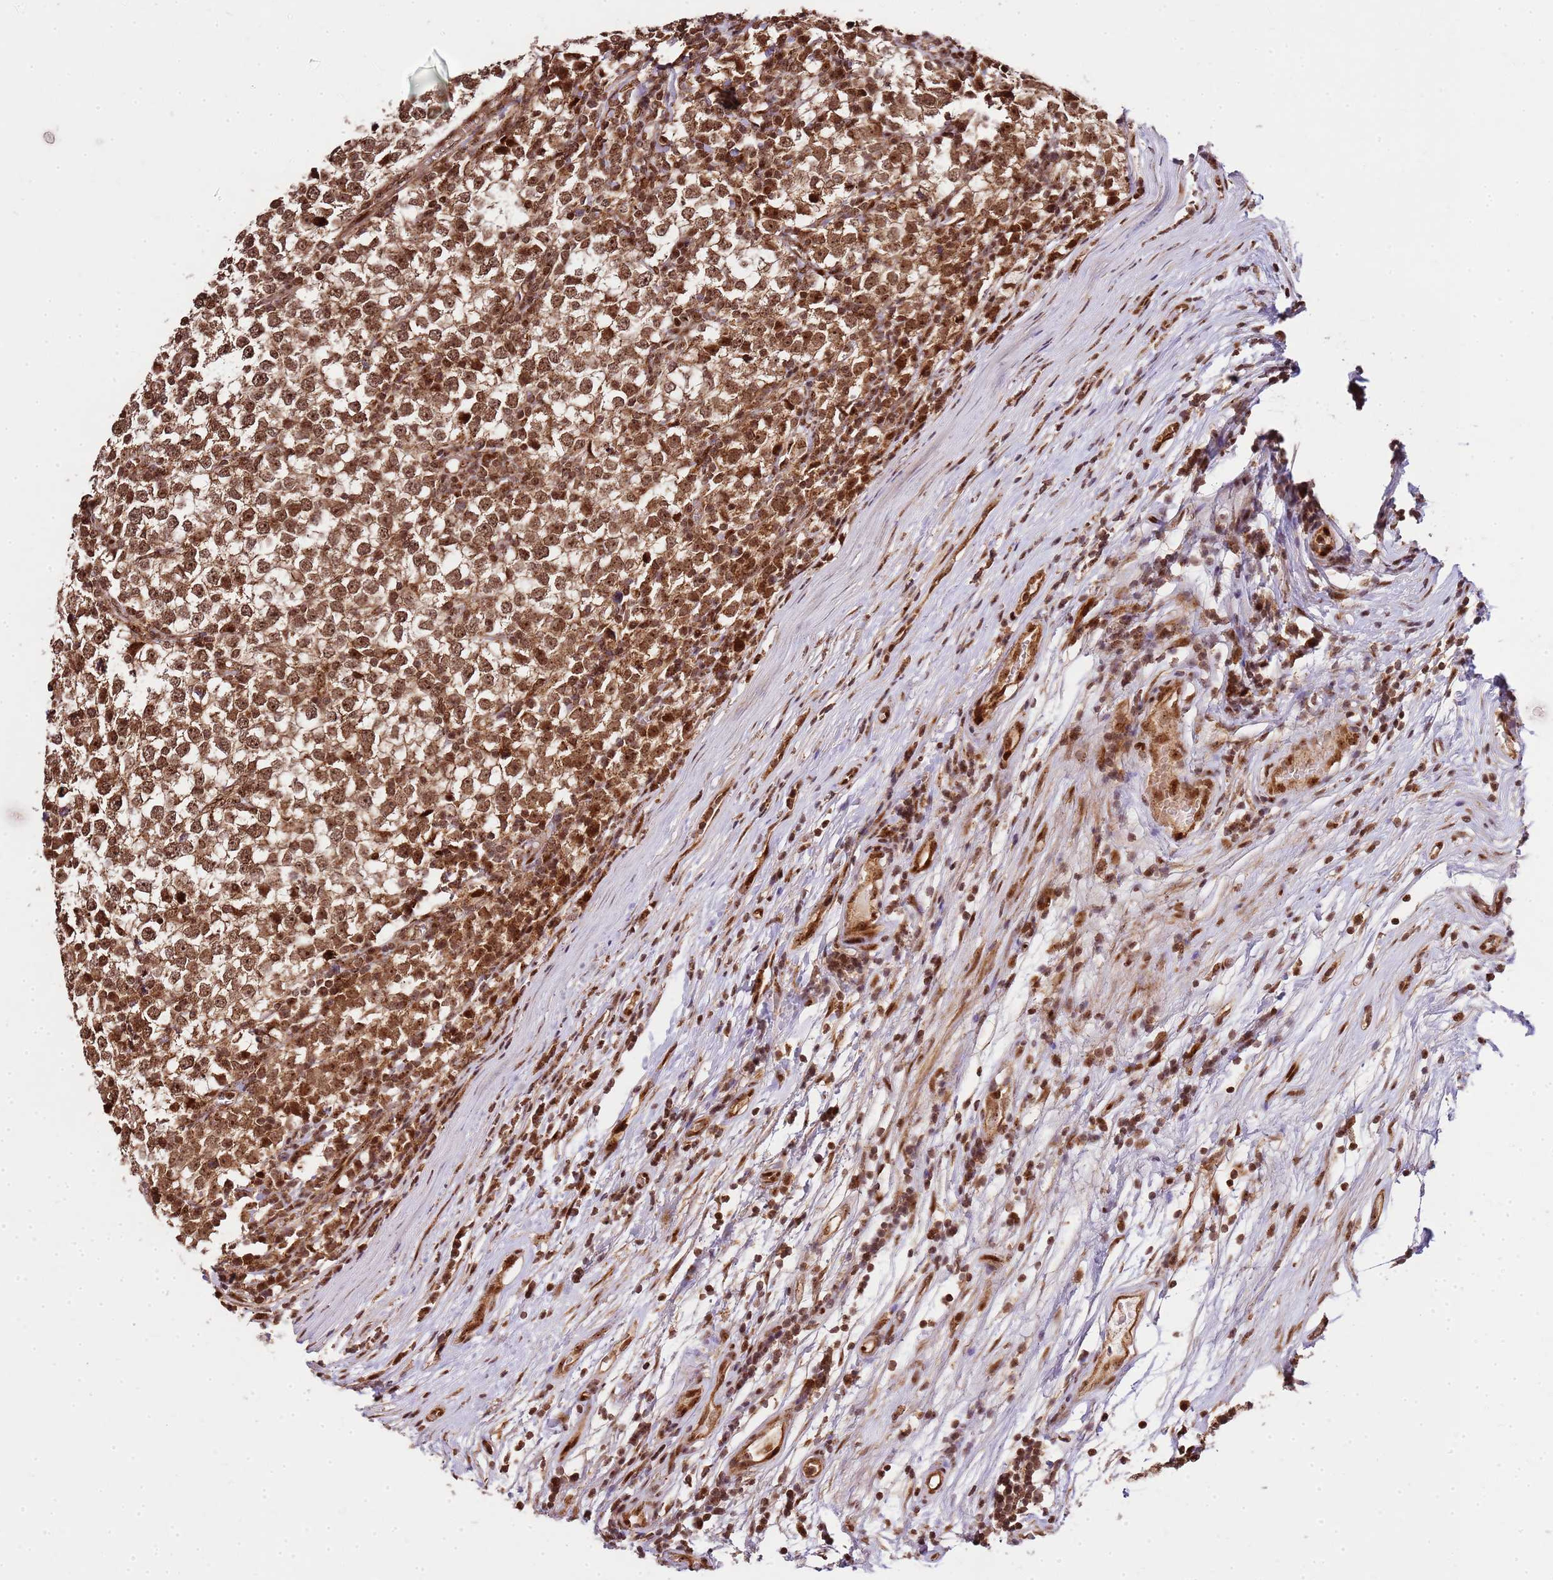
{"staining": {"intensity": "moderate", "quantity": ">75%", "location": "cytoplasmic/membranous,nuclear"}, "tissue": "testis cancer", "cell_type": "Tumor cells", "image_type": "cancer", "snomed": [{"axis": "morphology", "description": "Seminoma, NOS"}, {"axis": "topography", "description": "Testis"}], "caption": "Tumor cells demonstrate medium levels of moderate cytoplasmic/membranous and nuclear positivity in about >75% of cells in testis cancer (seminoma). (Brightfield microscopy of DAB IHC at high magnification).", "gene": "PEX14", "patient": {"sex": "male", "age": 65}}